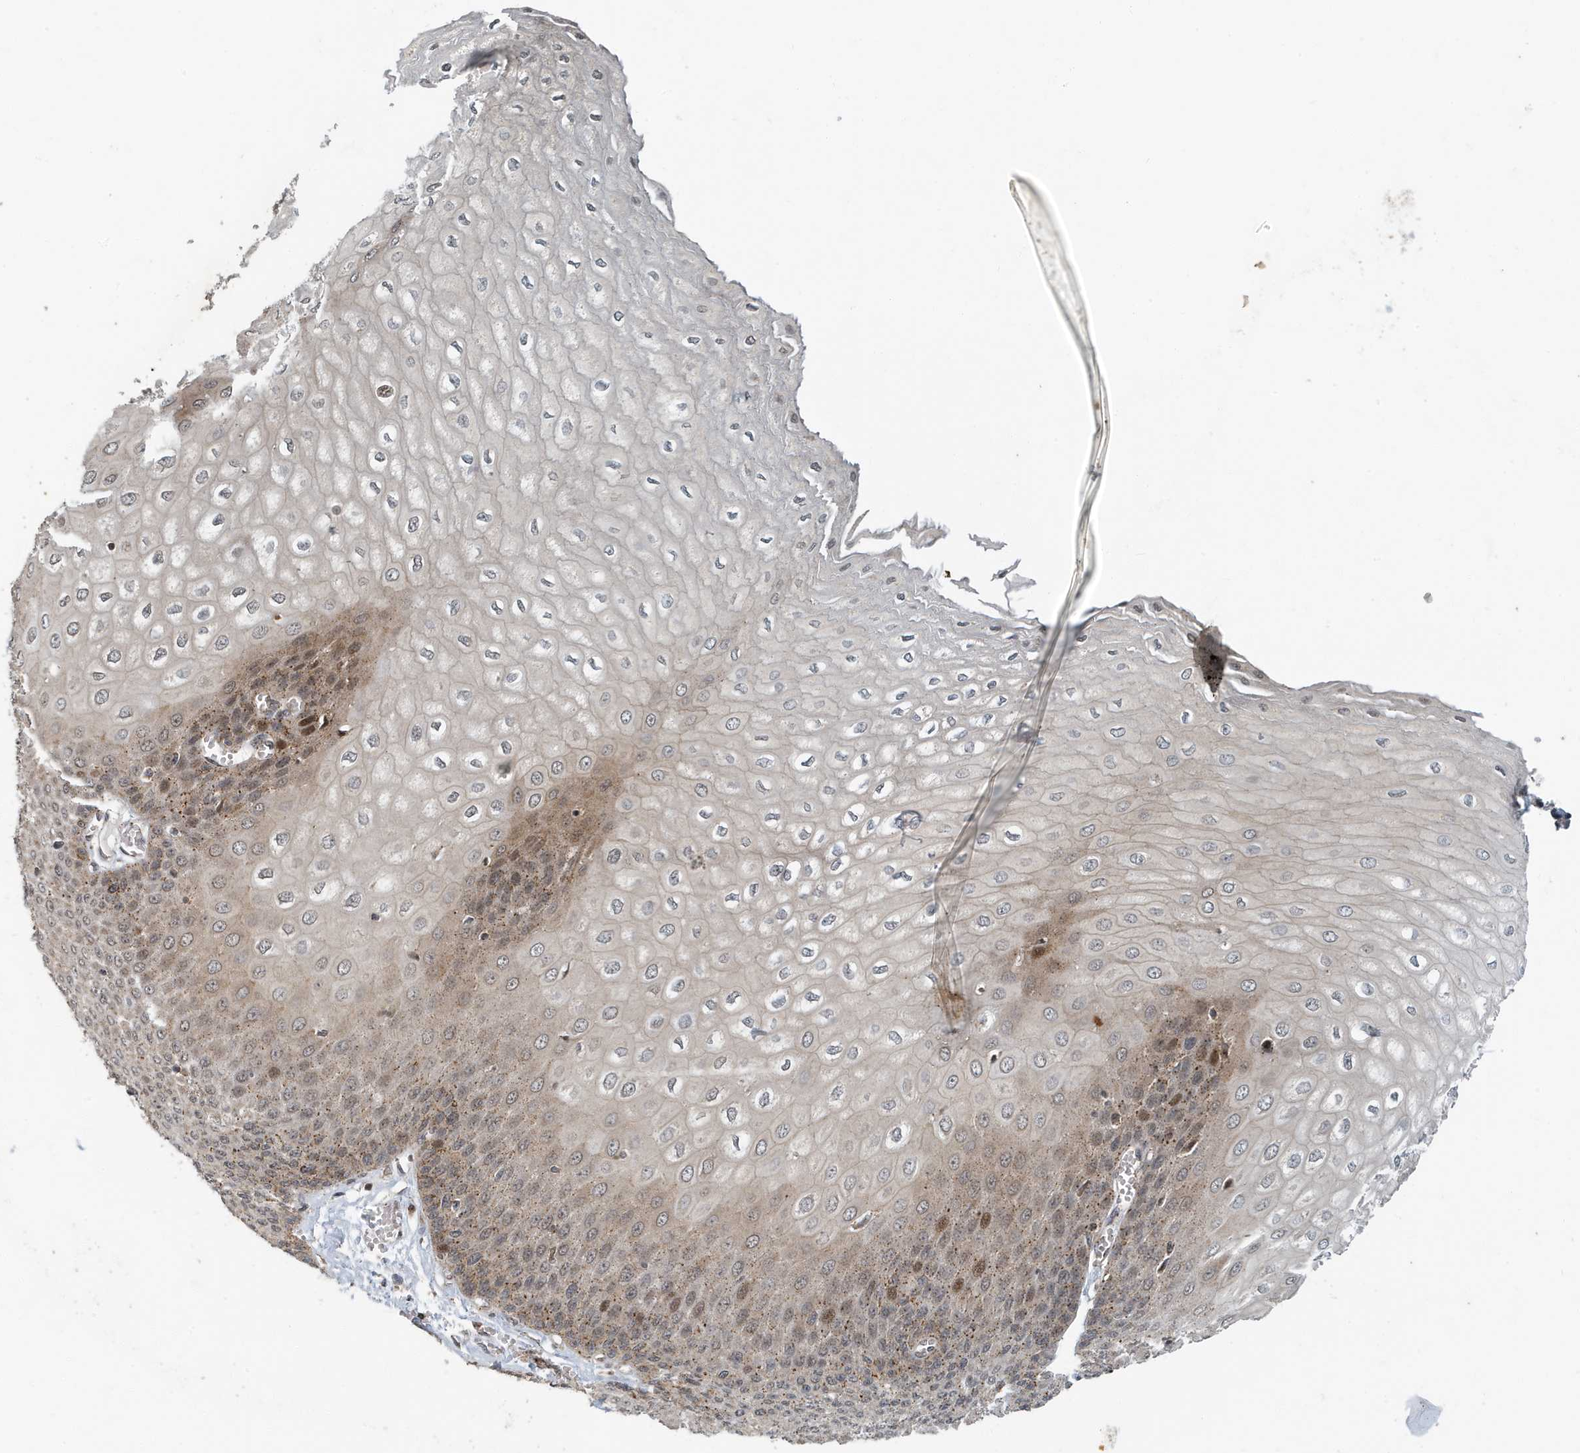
{"staining": {"intensity": "moderate", "quantity": "25%-75%", "location": "cytoplasmic/membranous,nuclear"}, "tissue": "esophagus", "cell_type": "Squamous epithelial cells", "image_type": "normal", "snomed": [{"axis": "morphology", "description": "Normal tissue, NOS"}, {"axis": "topography", "description": "Esophagus"}], "caption": "Normal esophagus reveals moderate cytoplasmic/membranous,nuclear staining in approximately 25%-75% of squamous epithelial cells, visualized by immunohistochemistry.", "gene": "KIF15", "patient": {"sex": "male", "age": 60}}